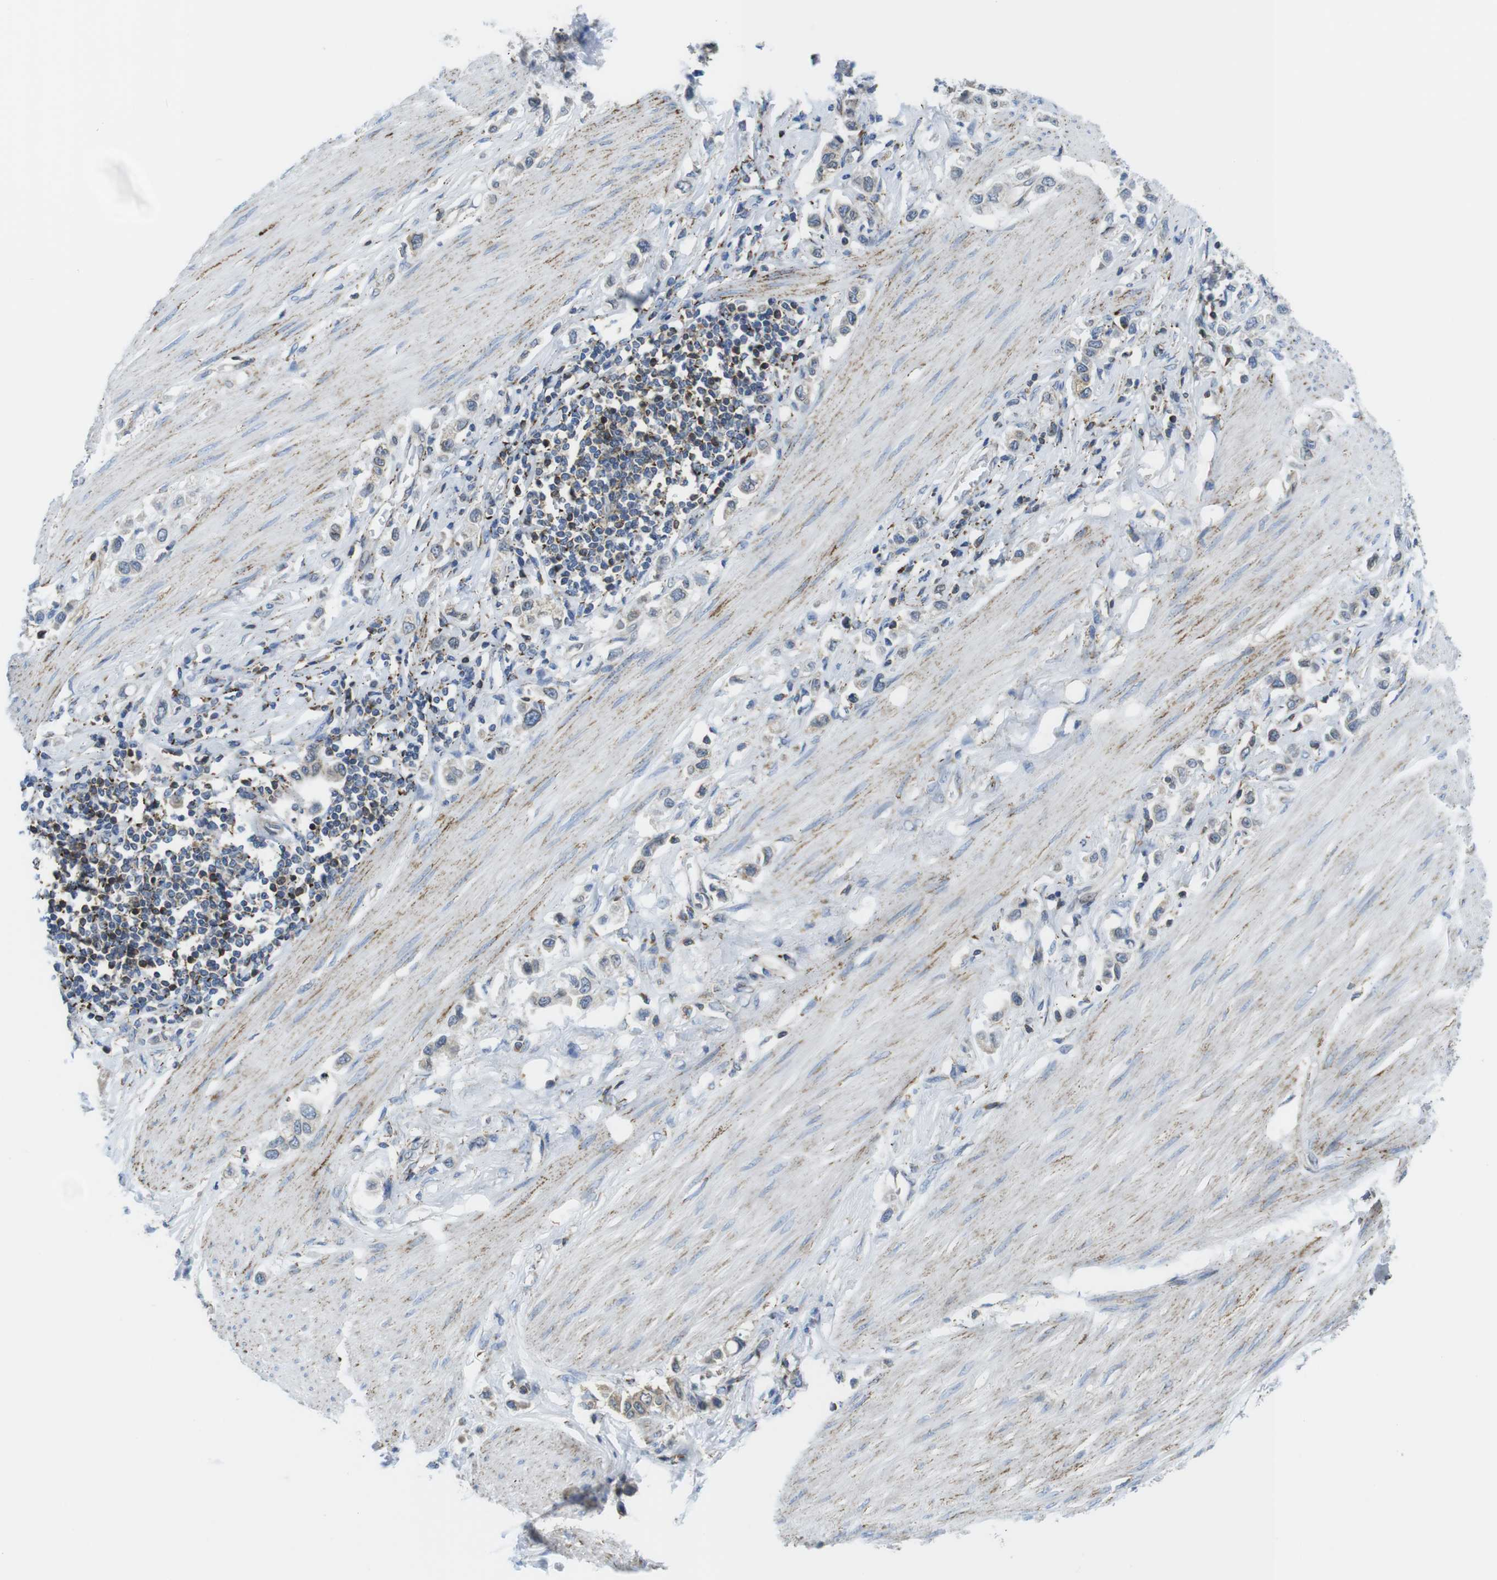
{"staining": {"intensity": "weak", "quantity": "<25%", "location": "cytoplasmic/membranous"}, "tissue": "stomach cancer", "cell_type": "Tumor cells", "image_type": "cancer", "snomed": [{"axis": "morphology", "description": "Adenocarcinoma, NOS"}, {"axis": "topography", "description": "Stomach"}], "caption": "This is a image of IHC staining of stomach cancer, which shows no staining in tumor cells. (DAB IHC, high magnification).", "gene": "KCNE3", "patient": {"sex": "female", "age": 65}}